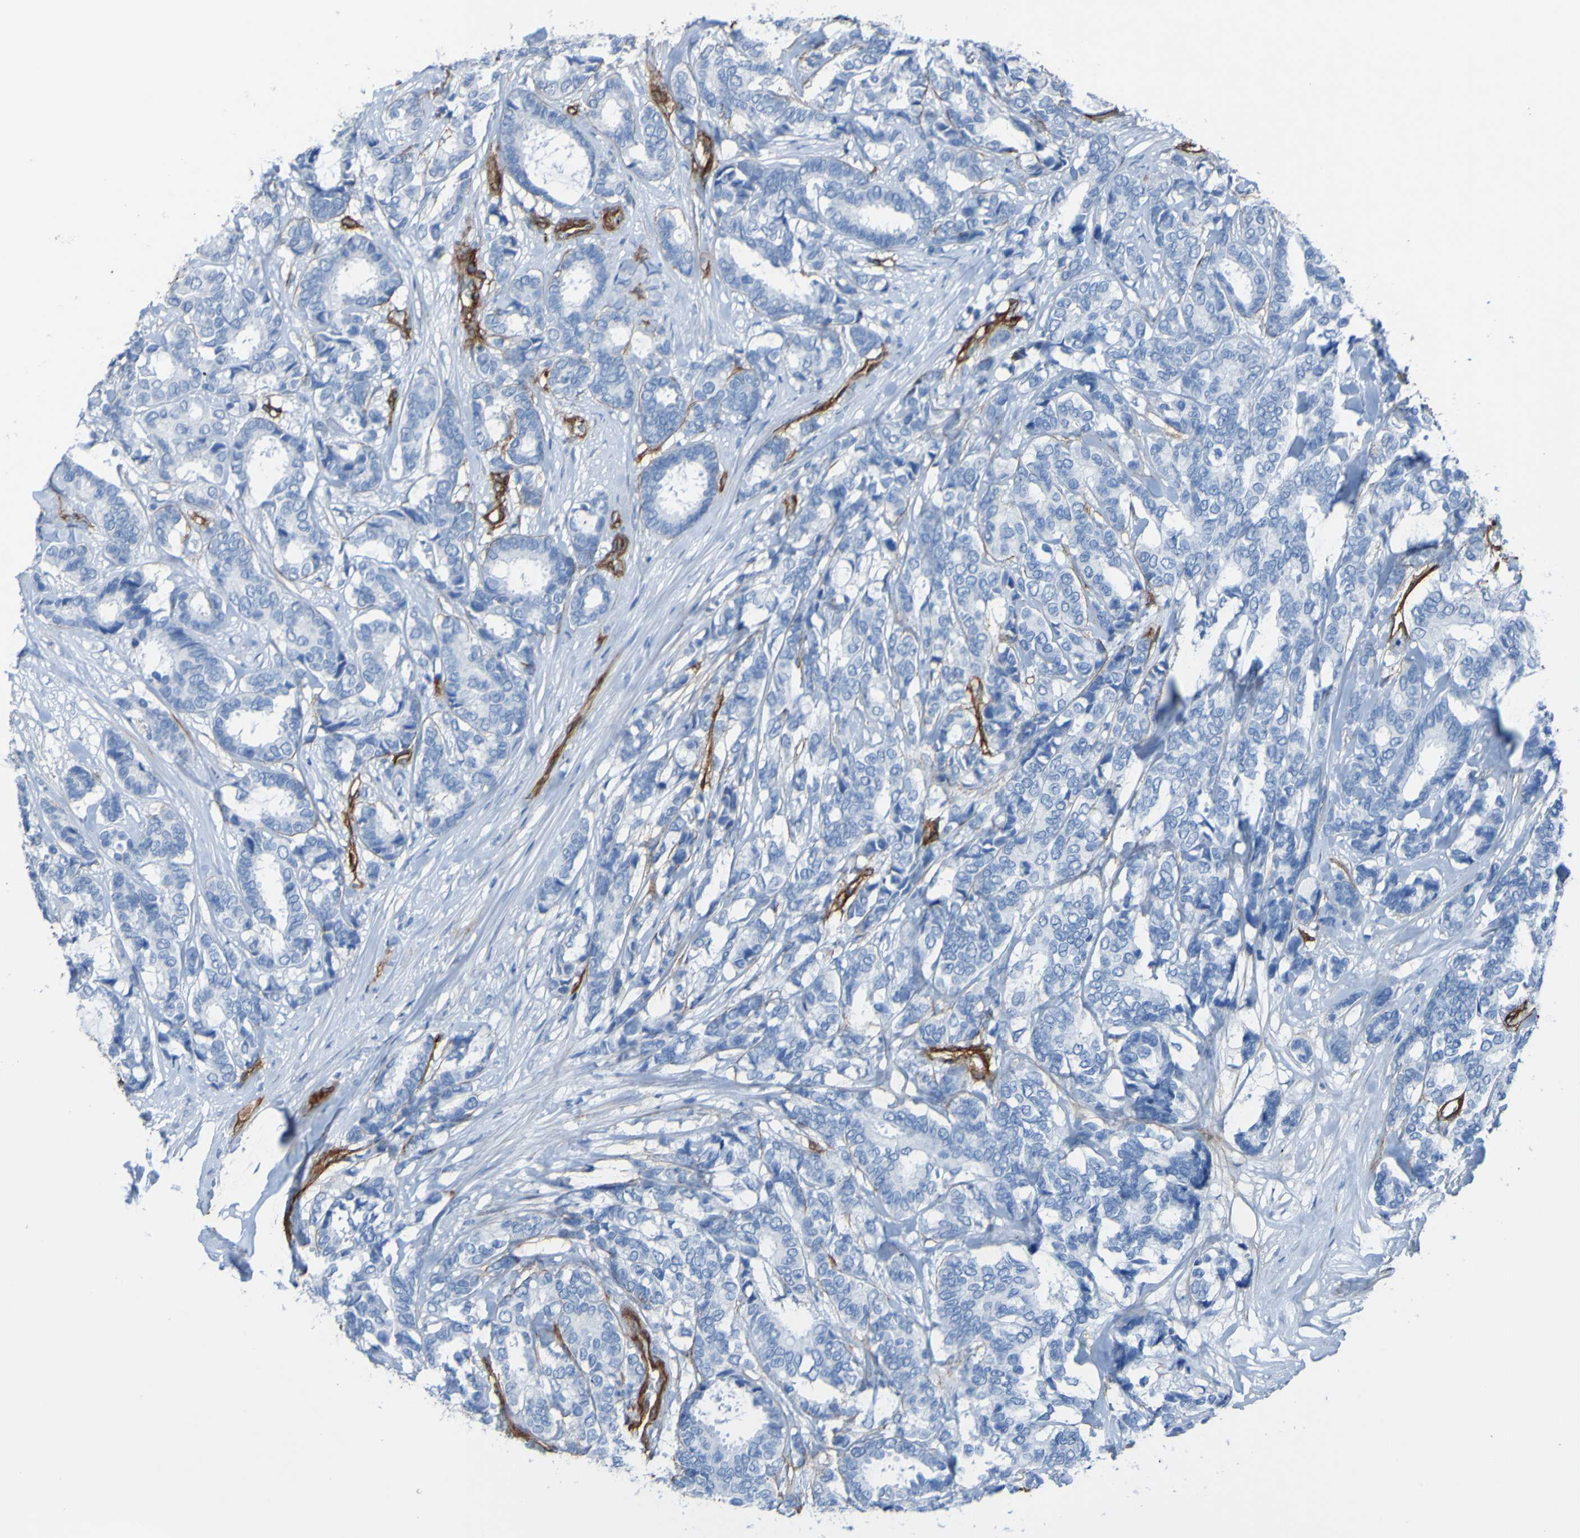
{"staining": {"intensity": "negative", "quantity": "none", "location": "none"}, "tissue": "breast cancer", "cell_type": "Tumor cells", "image_type": "cancer", "snomed": [{"axis": "morphology", "description": "Duct carcinoma"}, {"axis": "topography", "description": "Breast"}], "caption": "This is an immunohistochemistry (IHC) image of human invasive ductal carcinoma (breast). There is no staining in tumor cells.", "gene": "COL4A2", "patient": {"sex": "female", "age": 87}}